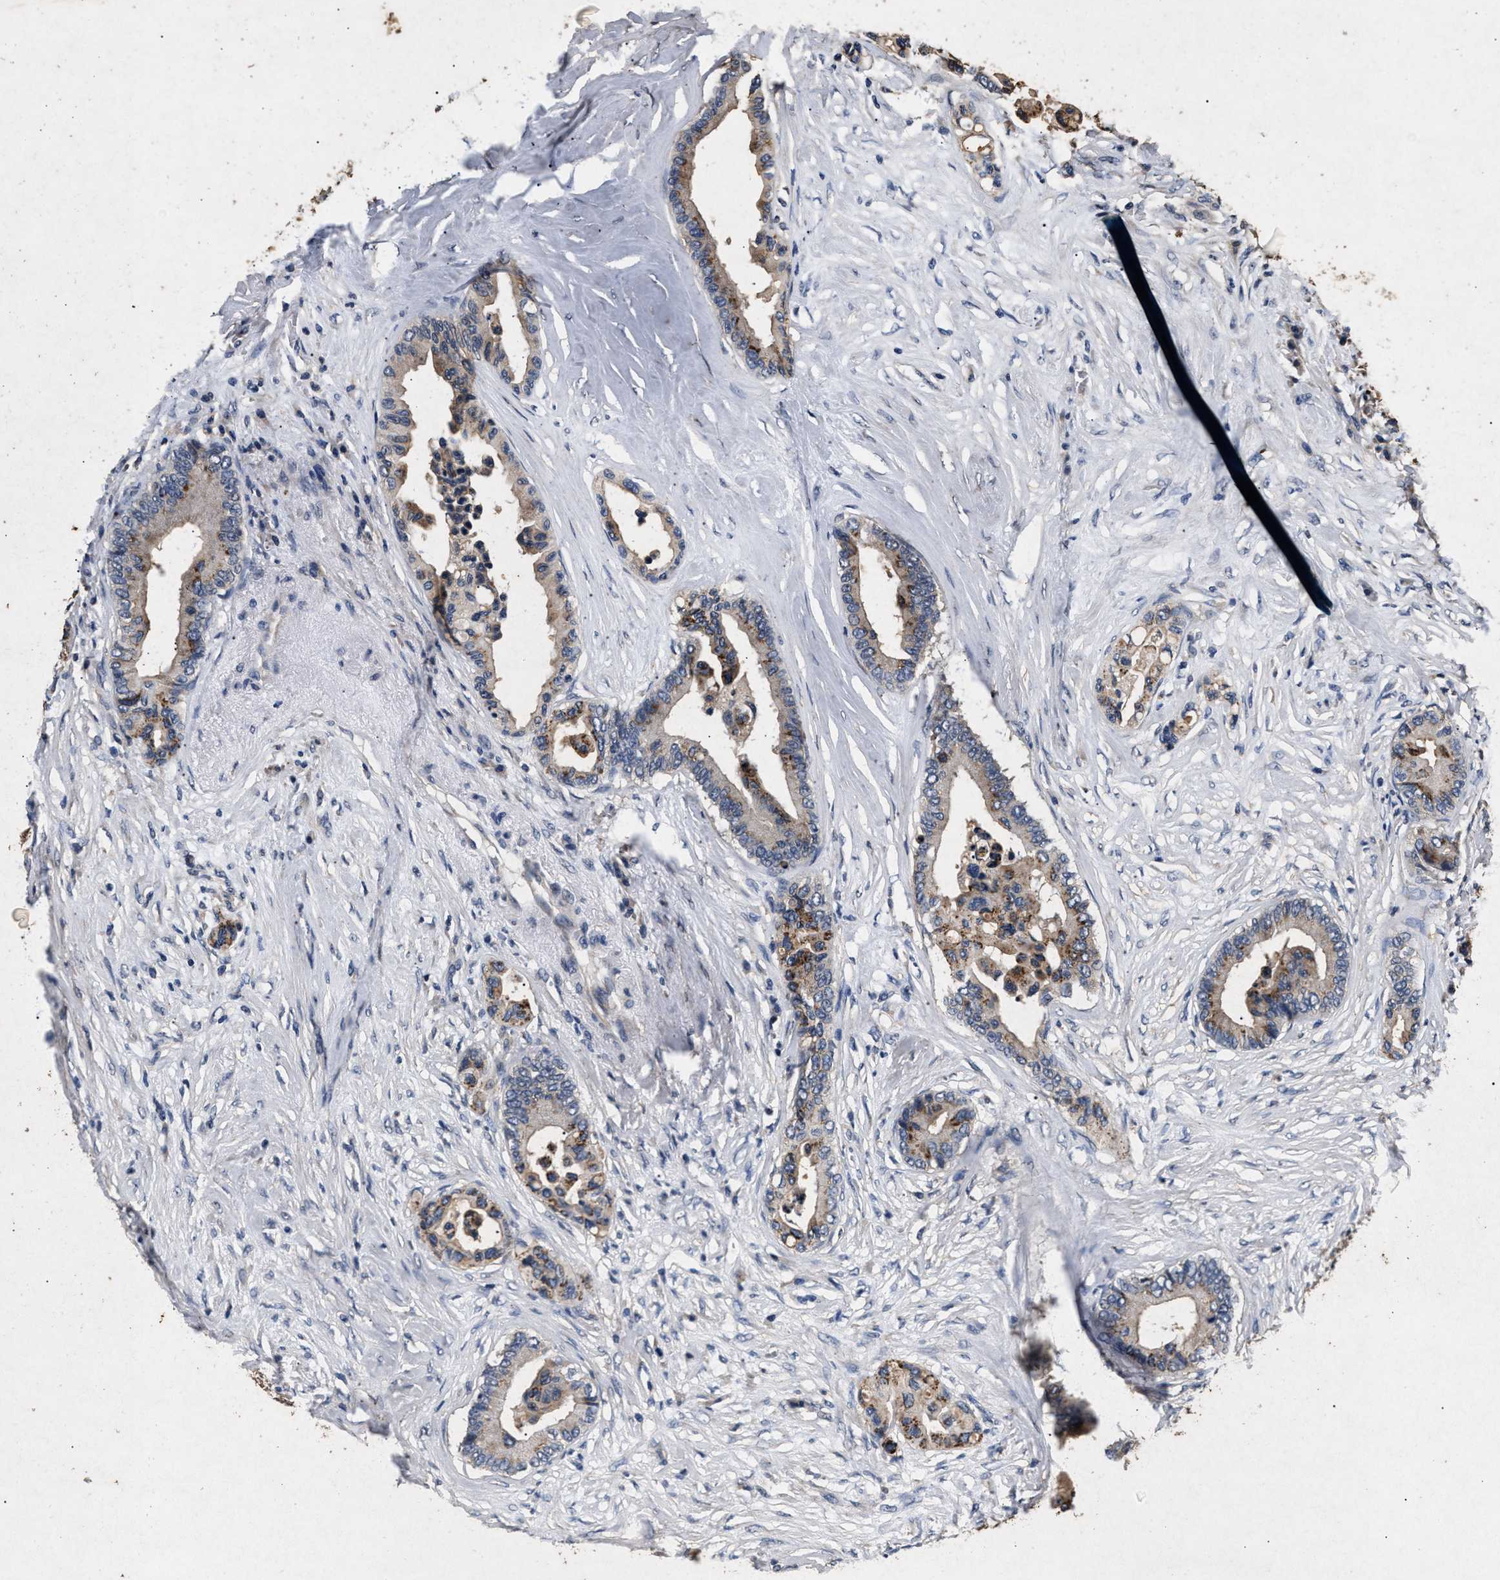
{"staining": {"intensity": "moderate", "quantity": ">75%", "location": "cytoplasmic/membranous"}, "tissue": "colorectal cancer", "cell_type": "Tumor cells", "image_type": "cancer", "snomed": [{"axis": "morphology", "description": "Normal tissue, NOS"}, {"axis": "morphology", "description": "Adenocarcinoma, NOS"}, {"axis": "topography", "description": "Colon"}], "caption": "The photomicrograph displays staining of adenocarcinoma (colorectal), revealing moderate cytoplasmic/membranous protein positivity (brown color) within tumor cells.", "gene": "PPP1CC", "patient": {"sex": "male", "age": 82}}